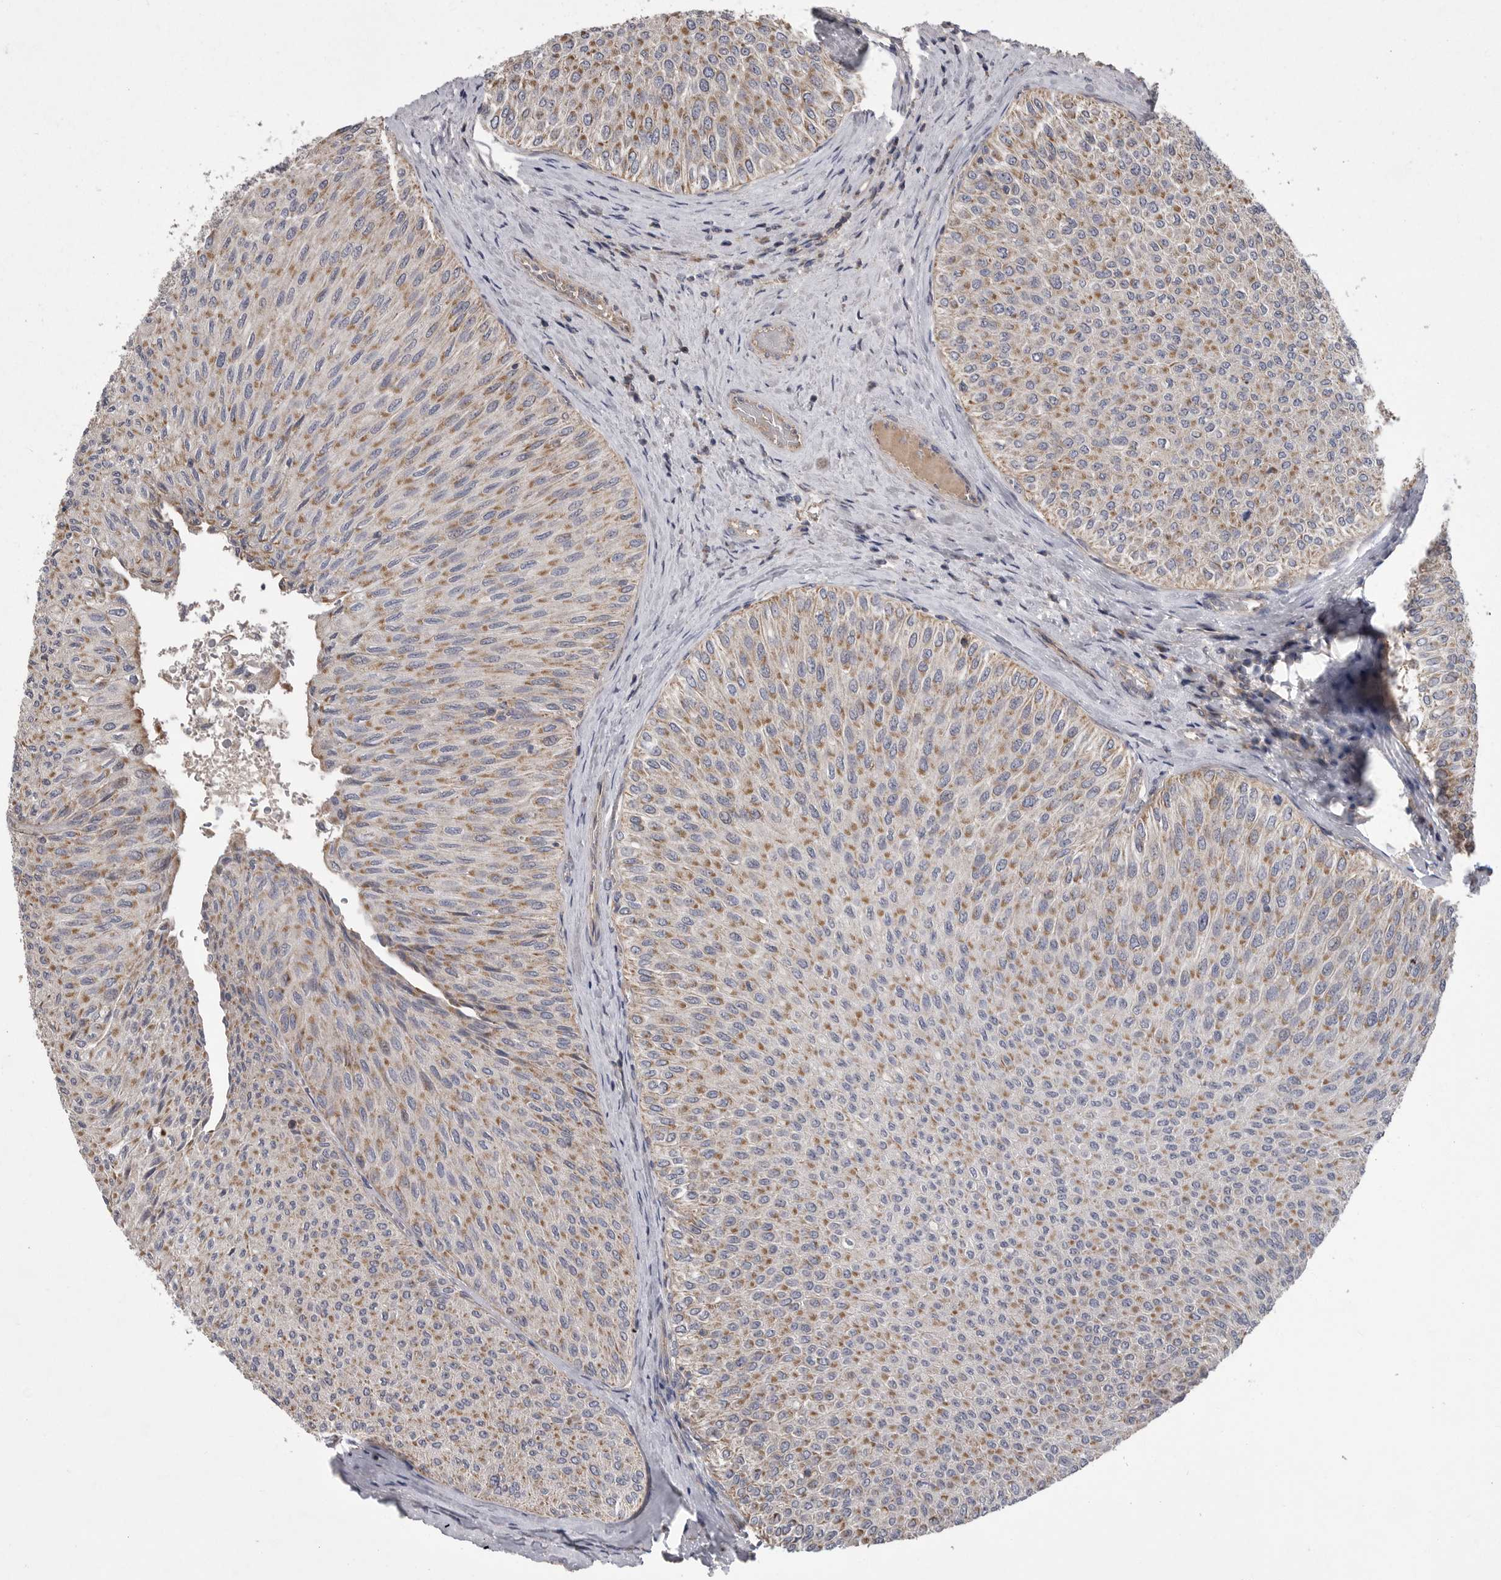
{"staining": {"intensity": "moderate", "quantity": ">75%", "location": "cytoplasmic/membranous"}, "tissue": "urothelial cancer", "cell_type": "Tumor cells", "image_type": "cancer", "snomed": [{"axis": "morphology", "description": "Urothelial carcinoma, Low grade"}, {"axis": "topography", "description": "Urinary bladder"}], "caption": "An image showing moderate cytoplasmic/membranous staining in about >75% of tumor cells in urothelial cancer, as visualized by brown immunohistochemical staining.", "gene": "CRP", "patient": {"sex": "male", "age": 78}}